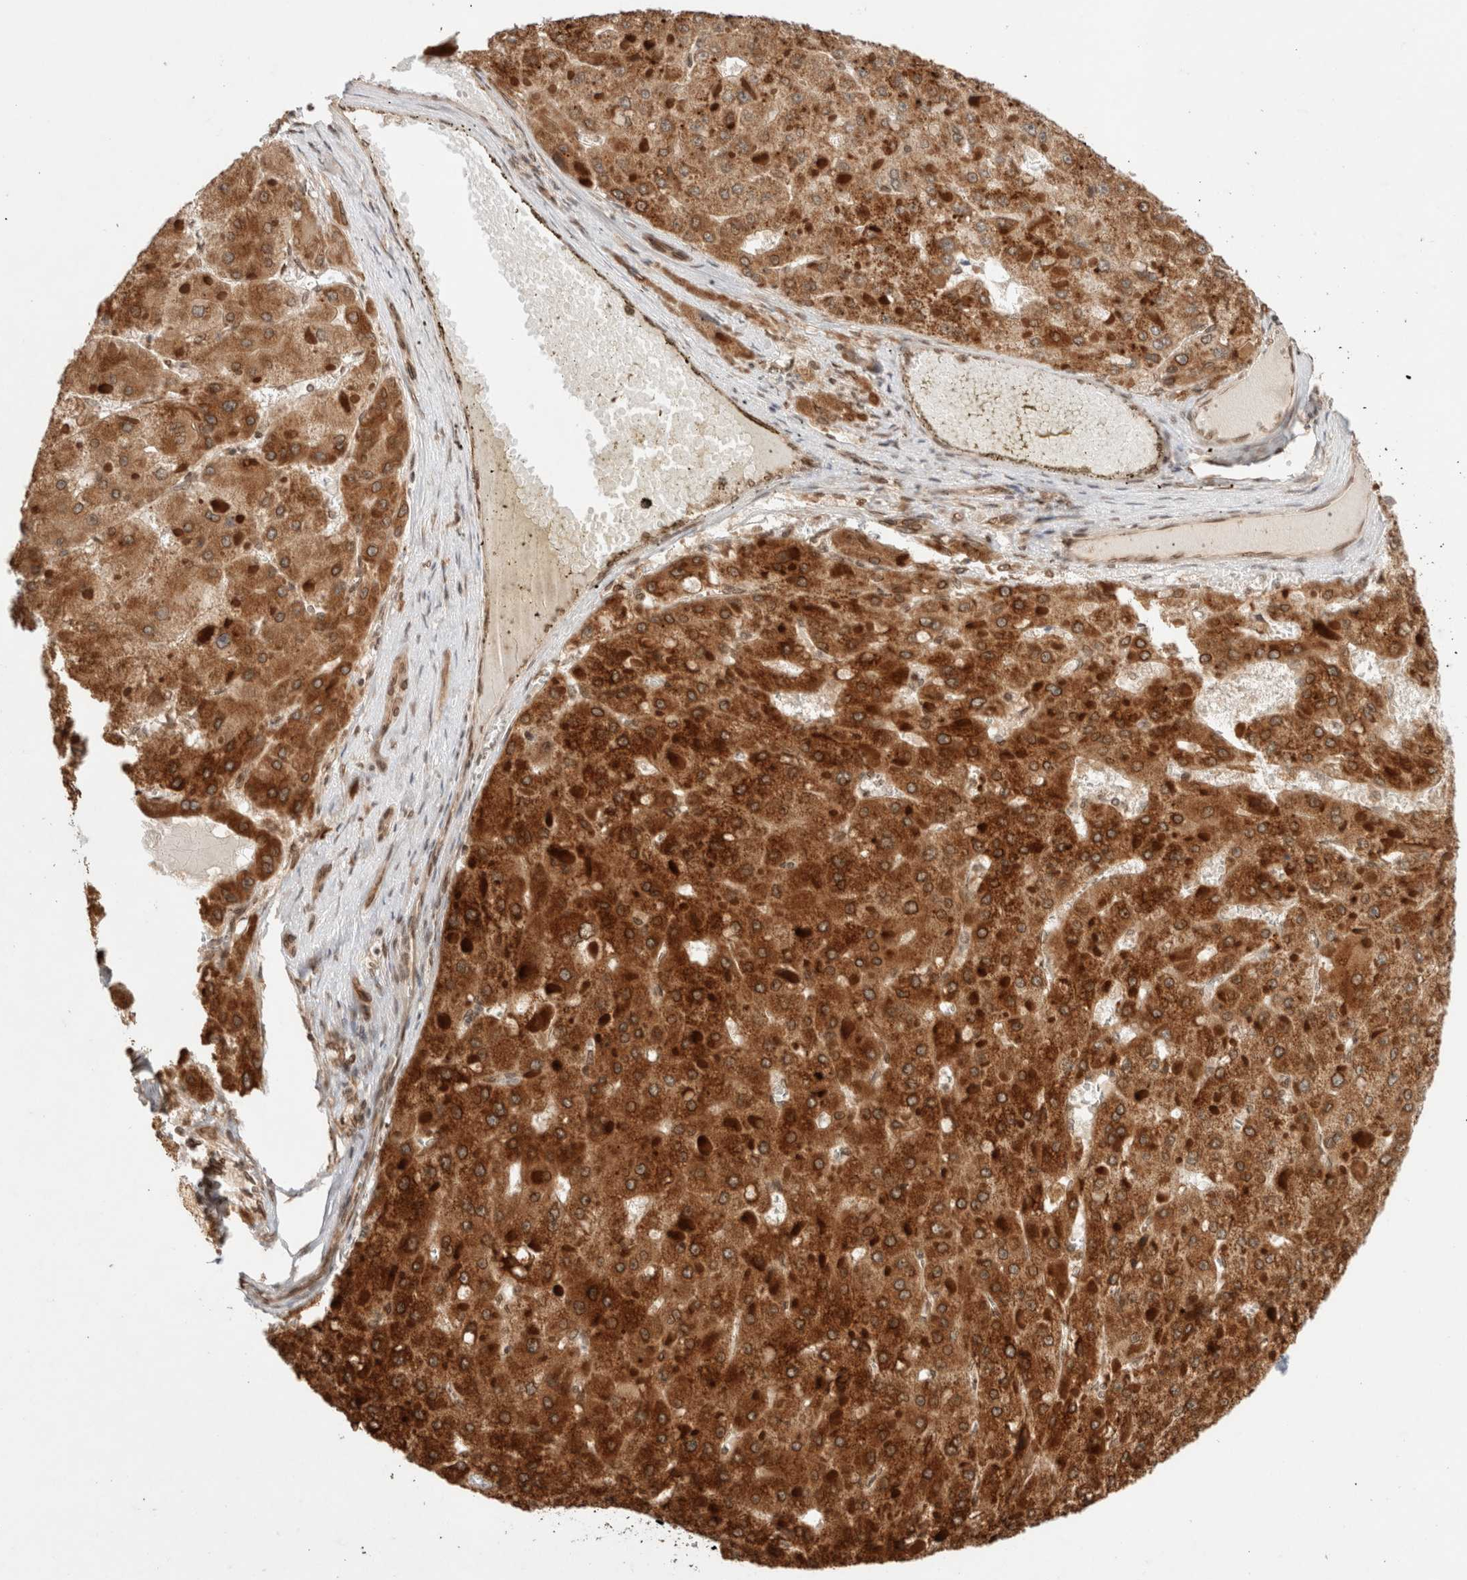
{"staining": {"intensity": "strong", "quantity": ">75%", "location": "cytoplasmic/membranous,nuclear"}, "tissue": "liver cancer", "cell_type": "Tumor cells", "image_type": "cancer", "snomed": [{"axis": "morphology", "description": "Carcinoma, Hepatocellular, NOS"}, {"axis": "topography", "description": "Liver"}], "caption": "Approximately >75% of tumor cells in liver hepatocellular carcinoma demonstrate strong cytoplasmic/membranous and nuclear protein positivity as visualized by brown immunohistochemical staining.", "gene": "TPR", "patient": {"sex": "female", "age": 73}}